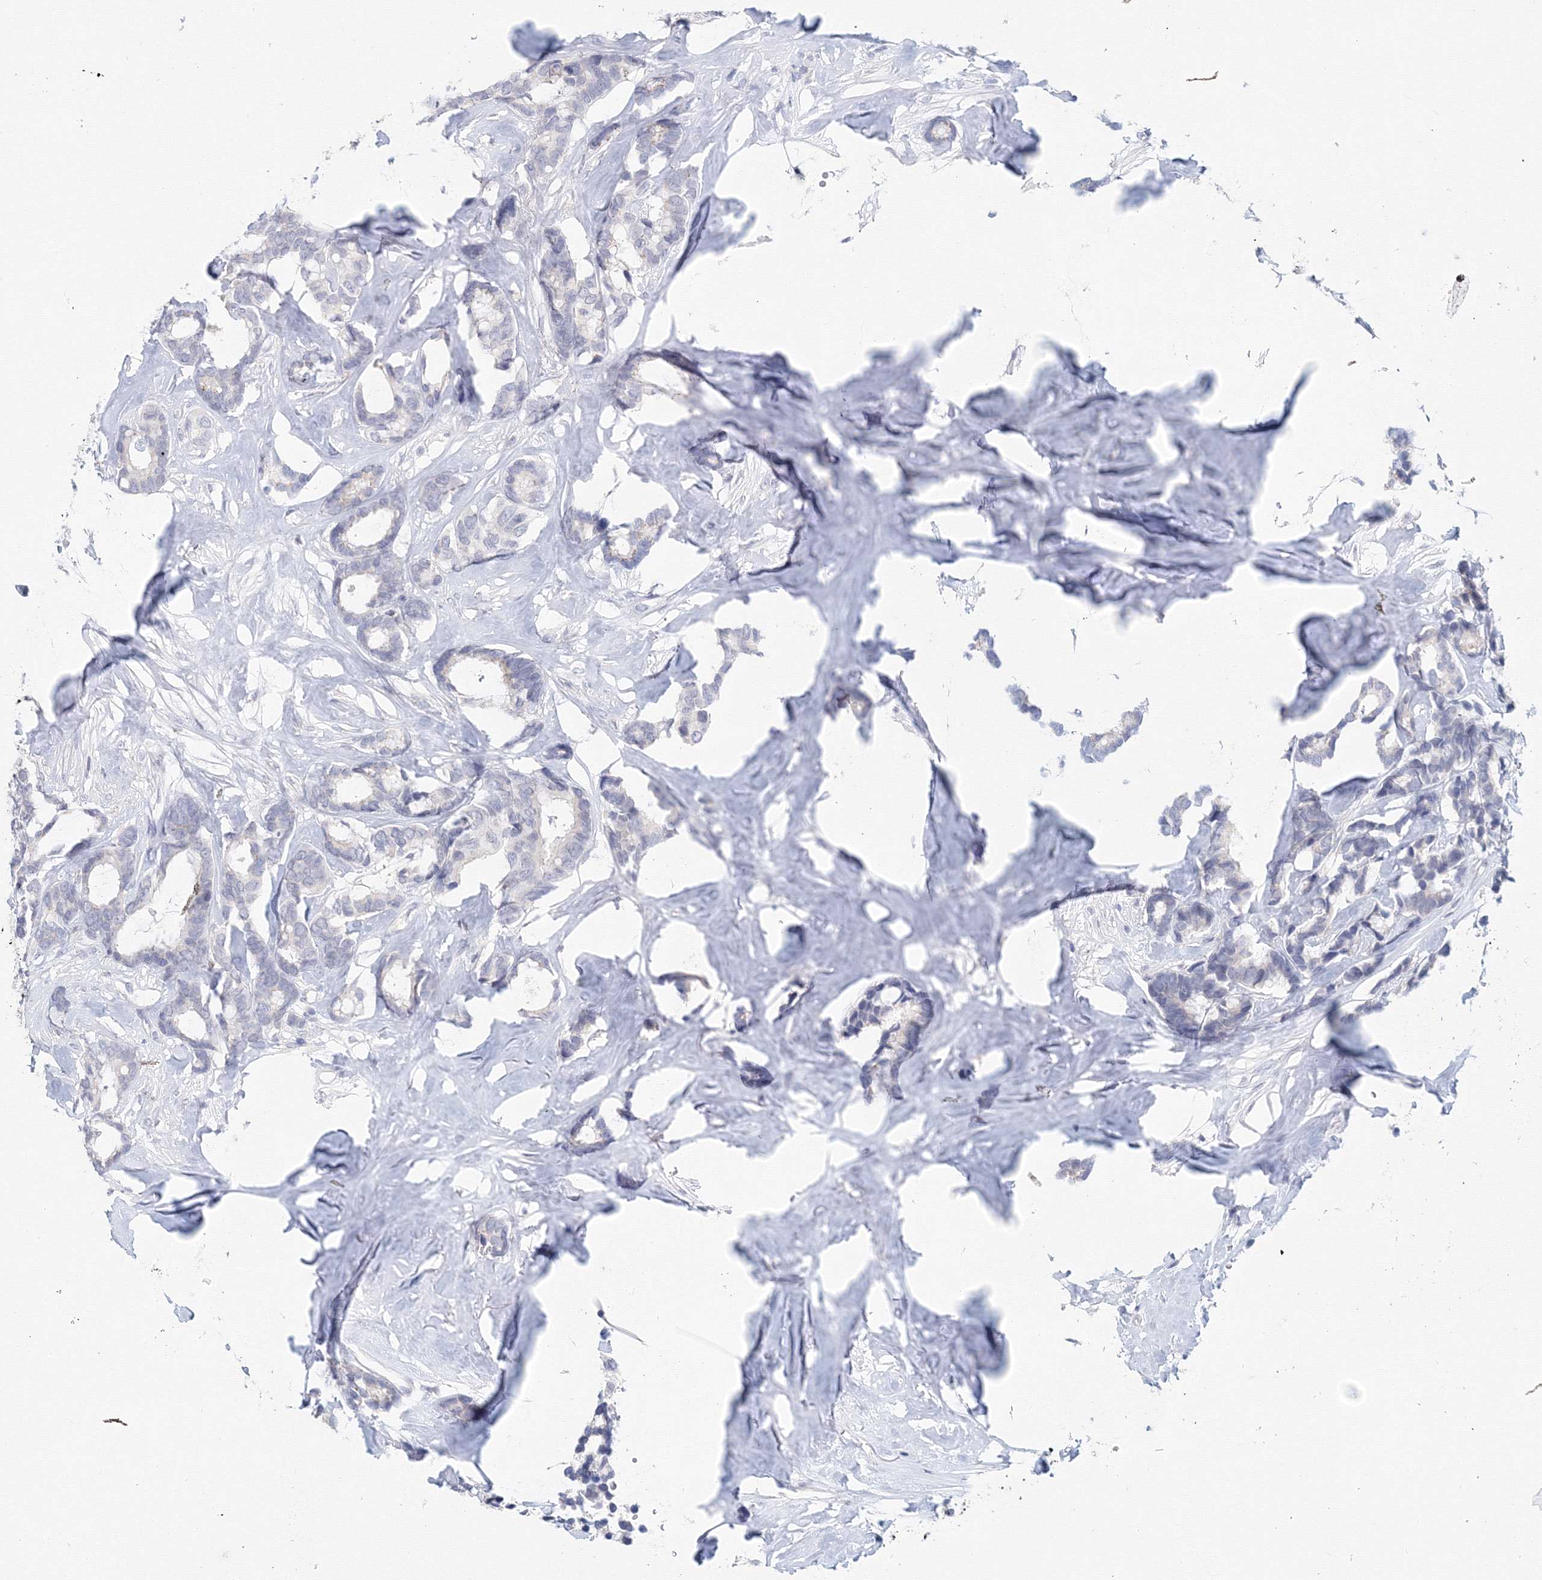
{"staining": {"intensity": "negative", "quantity": "none", "location": "none"}, "tissue": "breast cancer", "cell_type": "Tumor cells", "image_type": "cancer", "snomed": [{"axis": "morphology", "description": "Duct carcinoma"}, {"axis": "topography", "description": "Breast"}], "caption": "The immunohistochemistry (IHC) photomicrograph has no significant expression in tumor cells of breast cancer tissue.", "gene": "SLC7A7", "patient": {"sex": "female", "age": 87}}